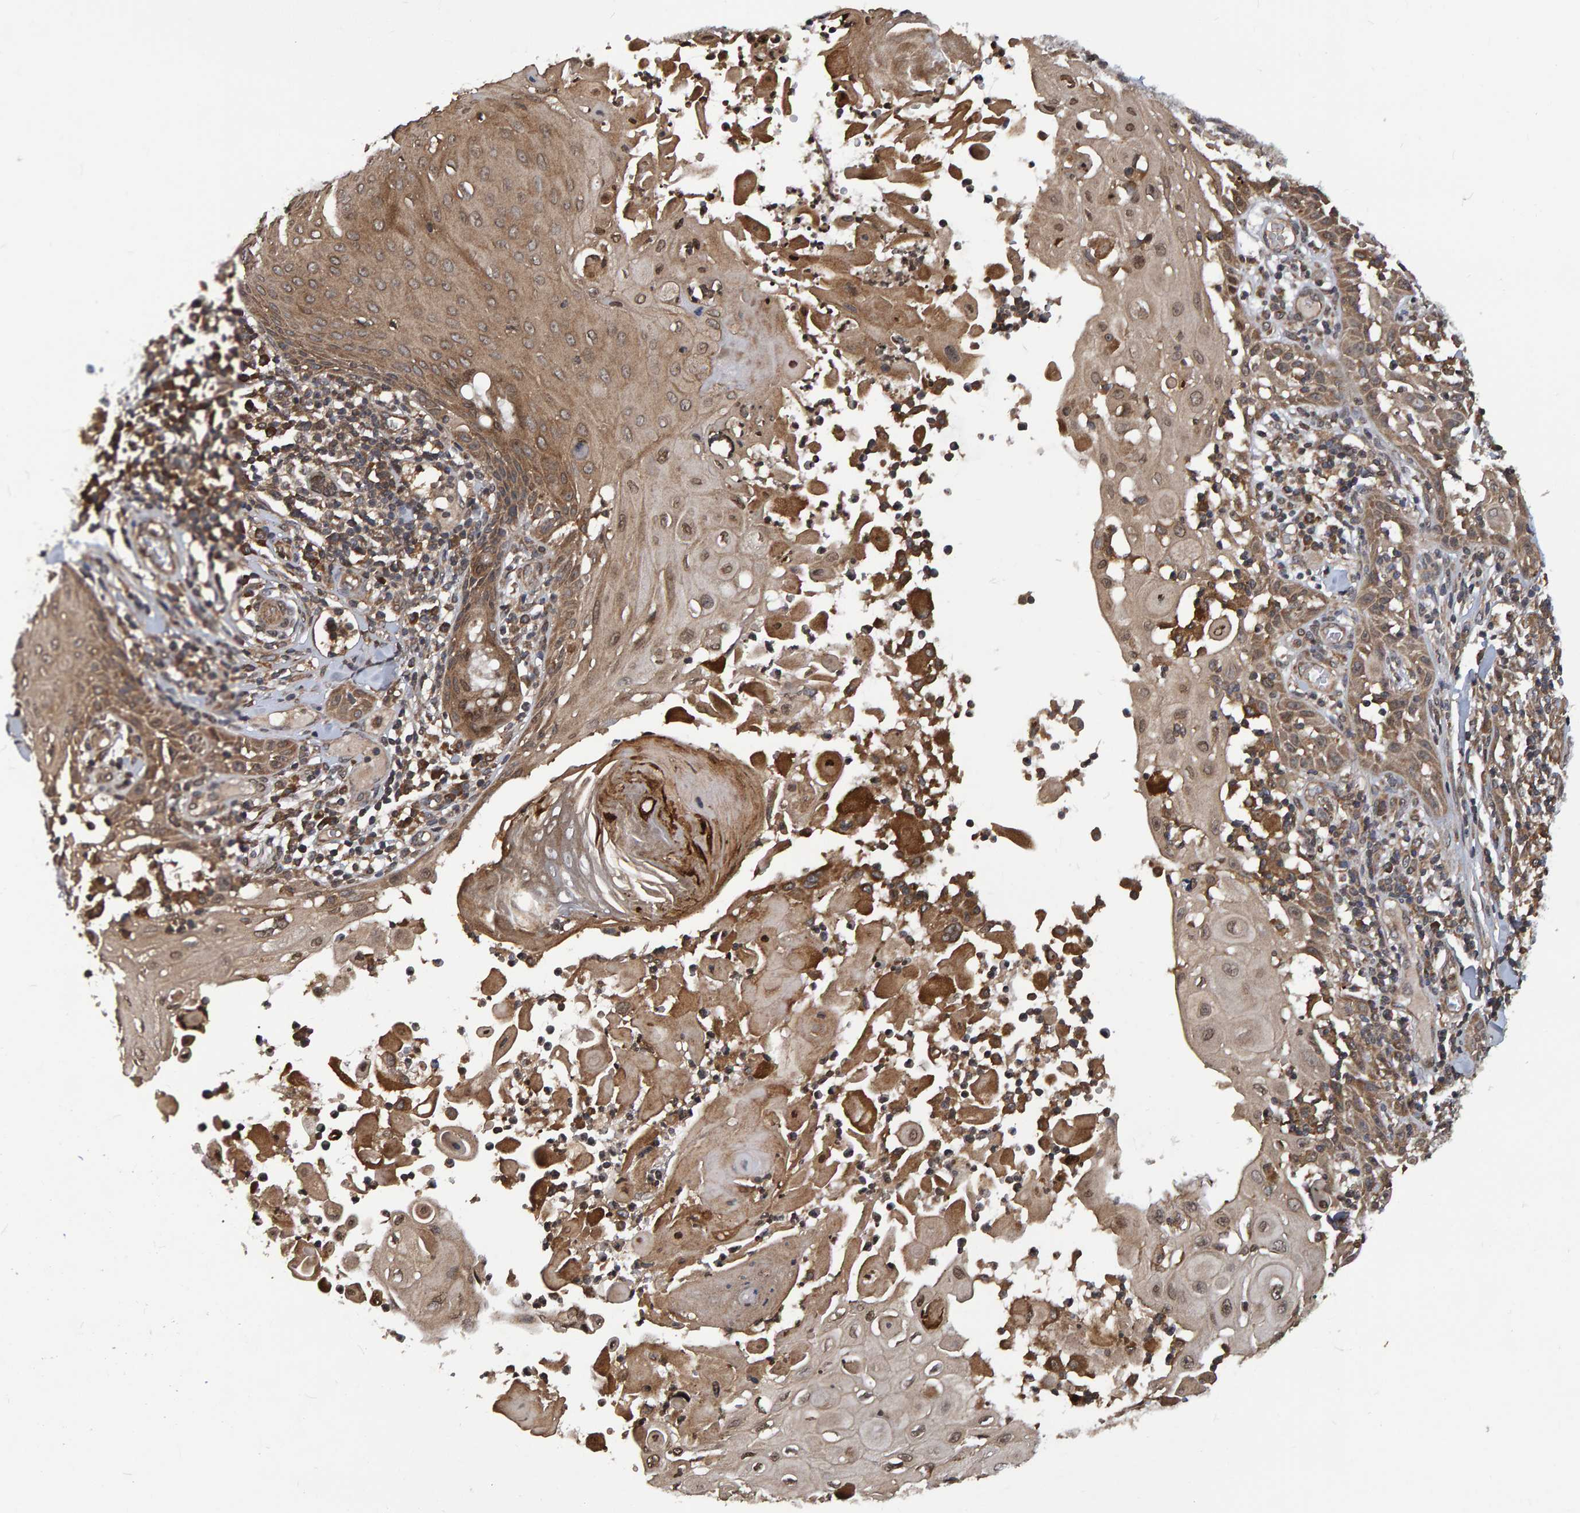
{"staining": {"intensity": "moderate", "quantity": ">75%", "location": "cytoplasmic/membranous"}, "tissue": "skin cancer", "cell_type": "Tumor cells", "image_type": "cancer", "snomed": [{"axis": "morphology", "description": "Squamous cell carcinoma, NOS"}, {"axis": "topography", "description": "Skin"}], "caption": "A high-resolution image shows immunohistochemistry staining of skin cancer, which exhibits moderate cytoplasmic/membranous expression in approximately >75% of tumor cells. (DAB IHC with brightfield microscopy, high magnification).", "gene": "GAB2", "patient": {"sex": "male", "age": 24}}